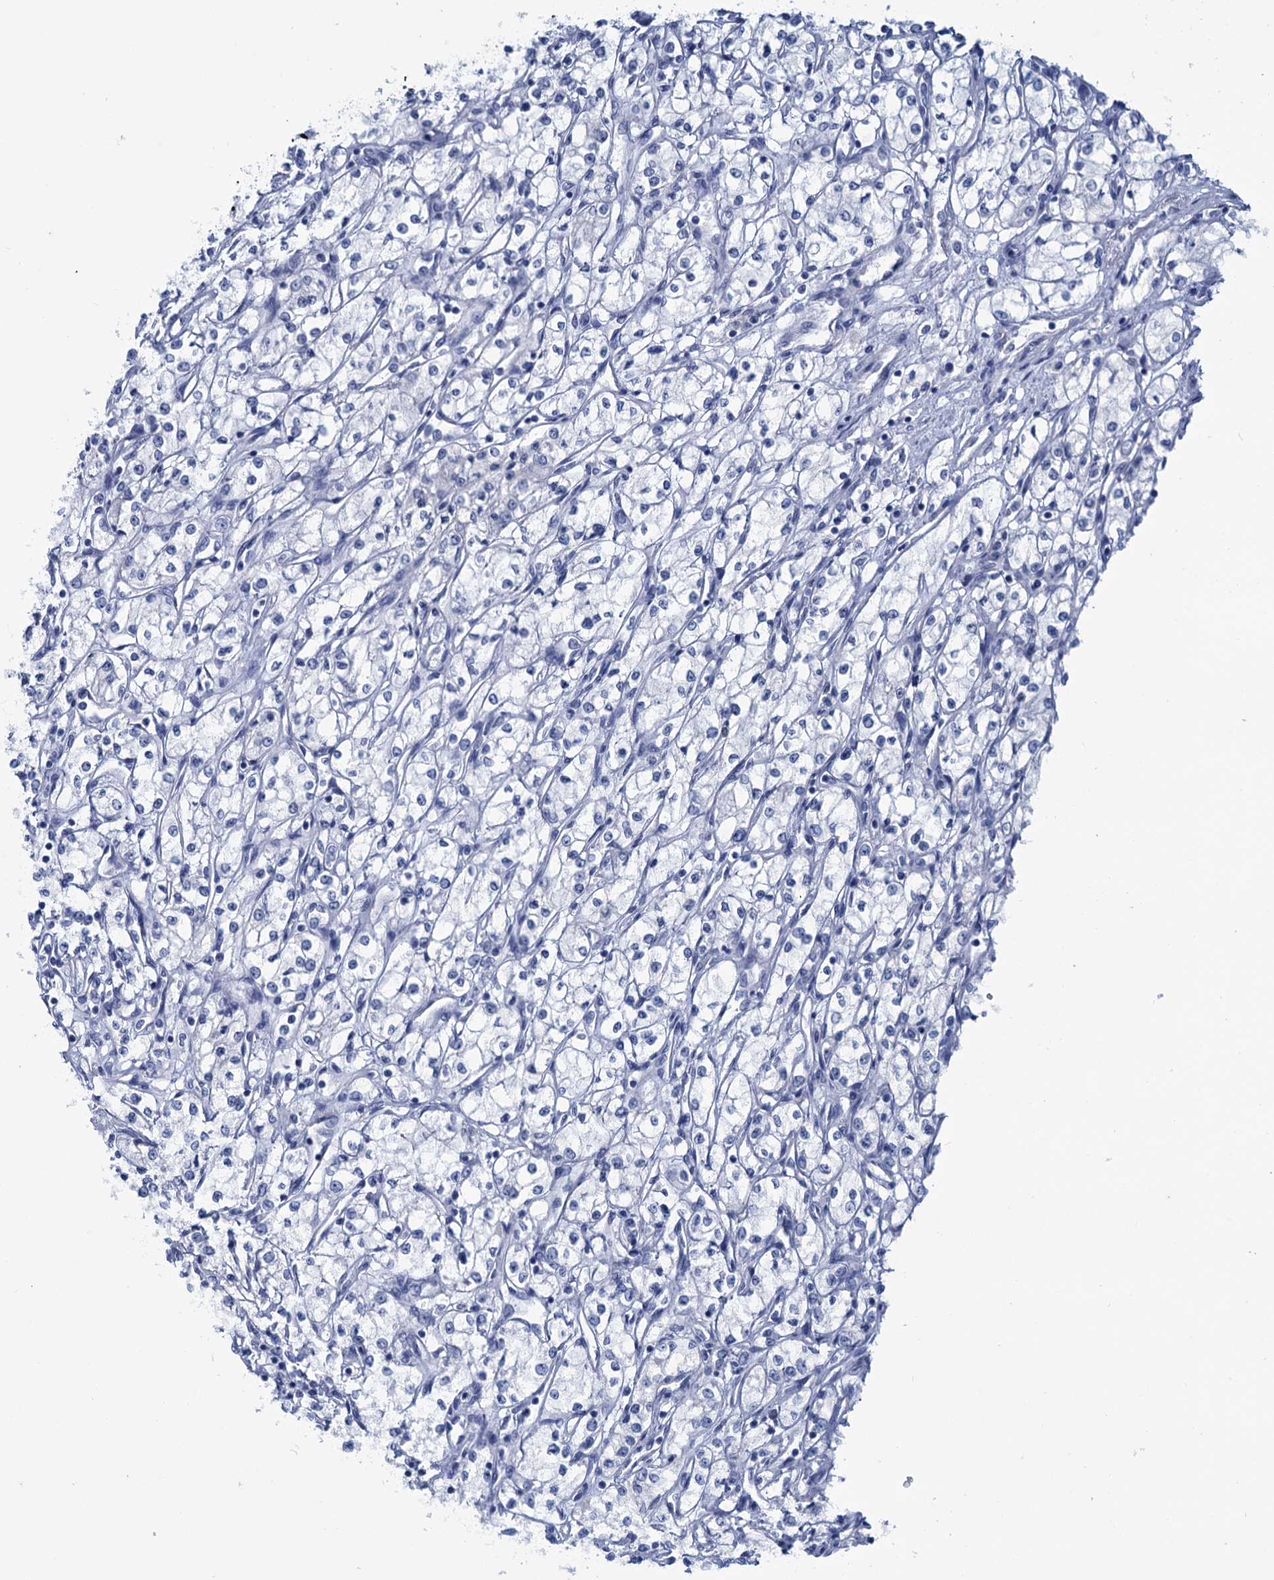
{"staining": {"intensity": "negative", "quantity": "none", "location": "none"}, "tissue": "renal cancer", "cell_type": "Tumor cells", "image_type": "cancer", "snomed": [{"axis": "morphology", "description": "Adenocarcinoma, NOS"}, {"axis": "topography", "description": "Kidney"}], "caption": "Photomicrograph shows no significant protein staining in tumor cells of renal cancer. (DAB (3,3'-diaminobenzidine) immunohistochemistry (IHC) with hematoxylin counter stain).", "gene": "MYOZ3", "patient": {"sex": "male", "age": 59}}